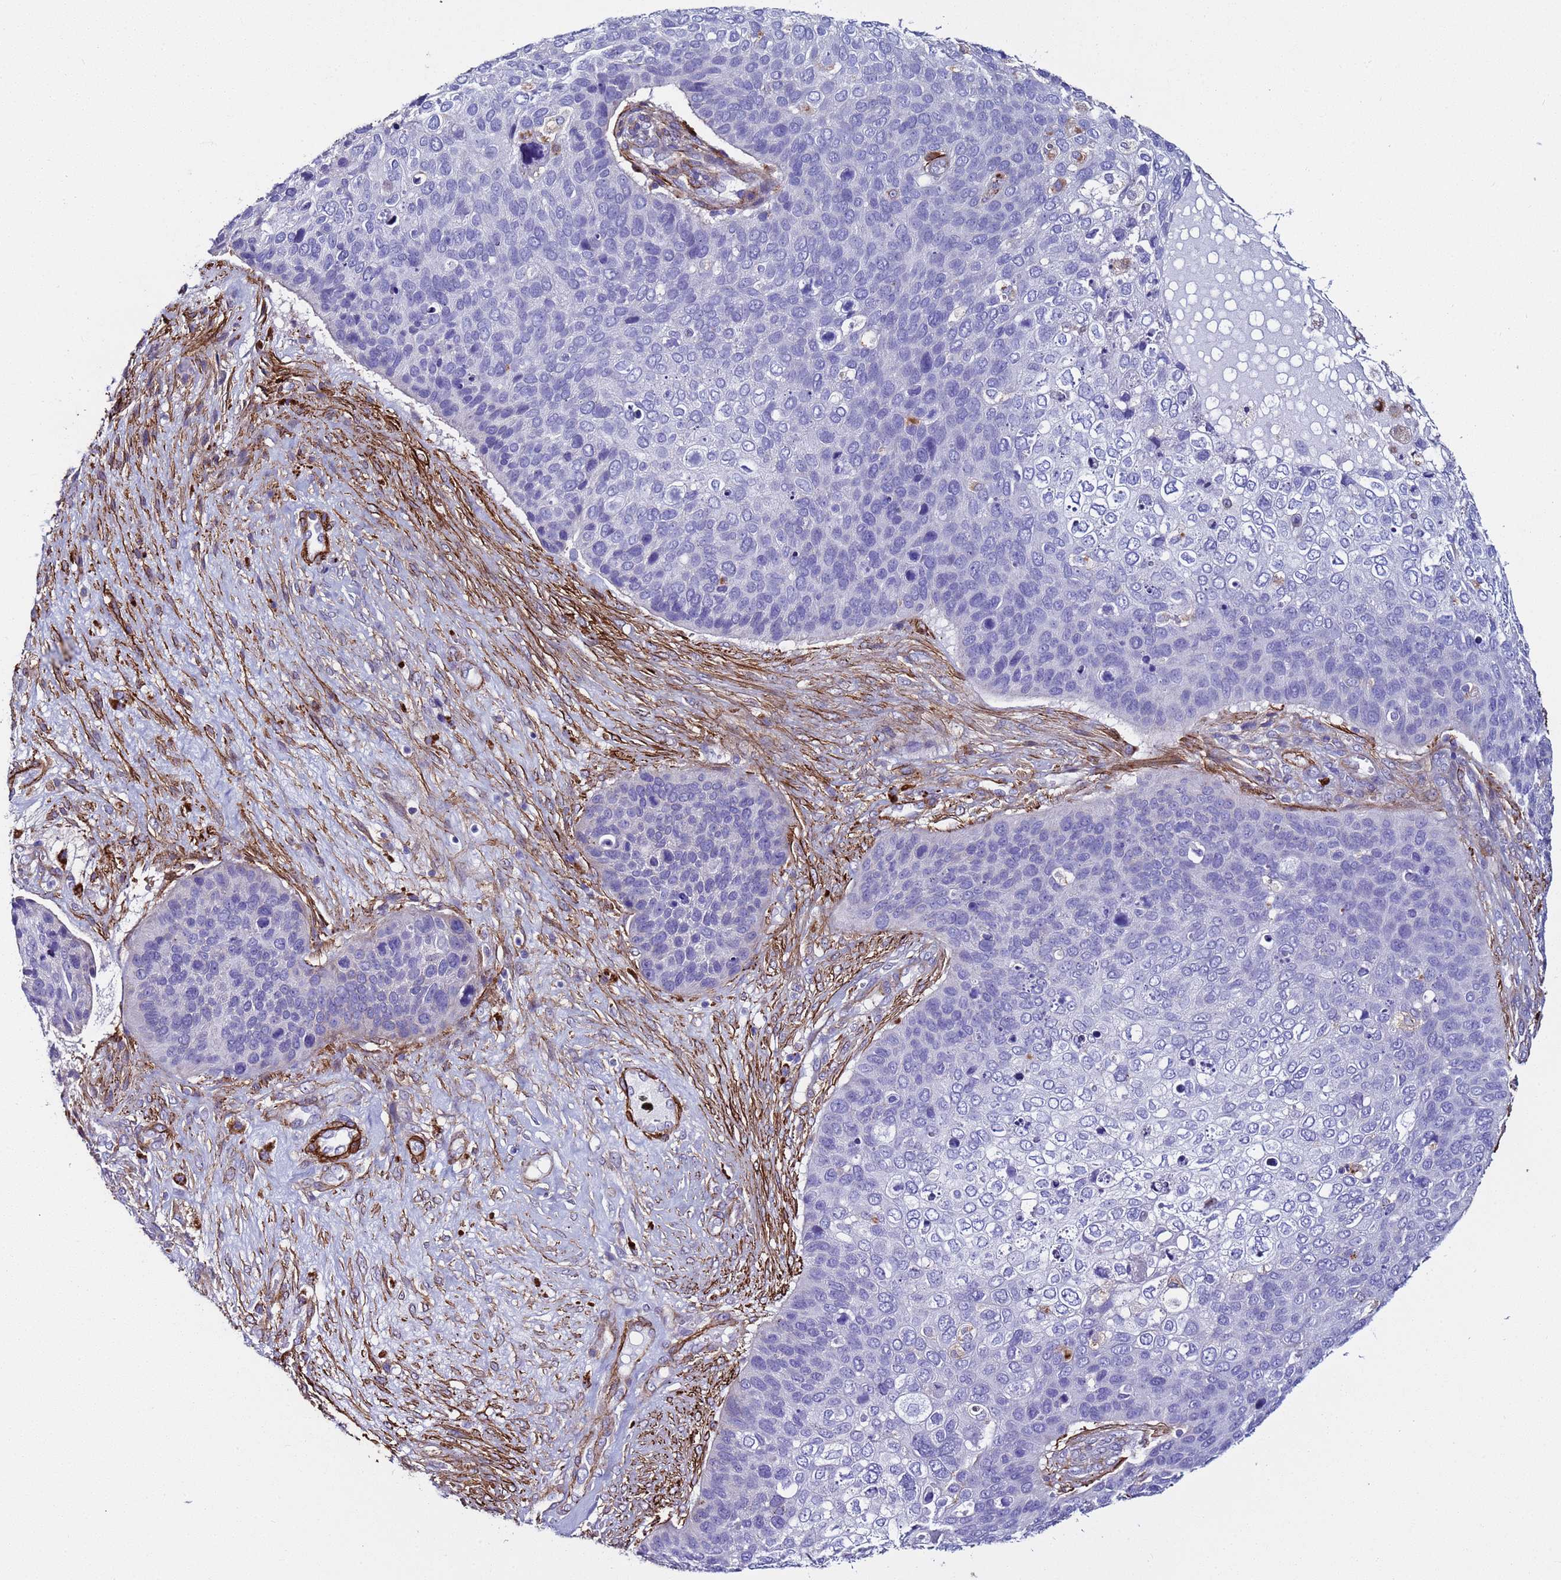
{"staining": {"intensity": "negative", "quantity": "none", "location": "none"}, "tissue": "skin cancer", "cell_type": "Tumor cells", "image_type": "cancer", "snomed": [{"axis": "morphology", "description": "Basal cell carcinoma"}, {"axis": "topography", "description": "Skin"}], "caption": "The immunohistochemistry (IHC) micrograph has no significant staining in tumor cells of skin cancer (basal cell carcinoma) tissue.", "gene": "RABL2B", "patient": {"sex": "female", "age": 74}}